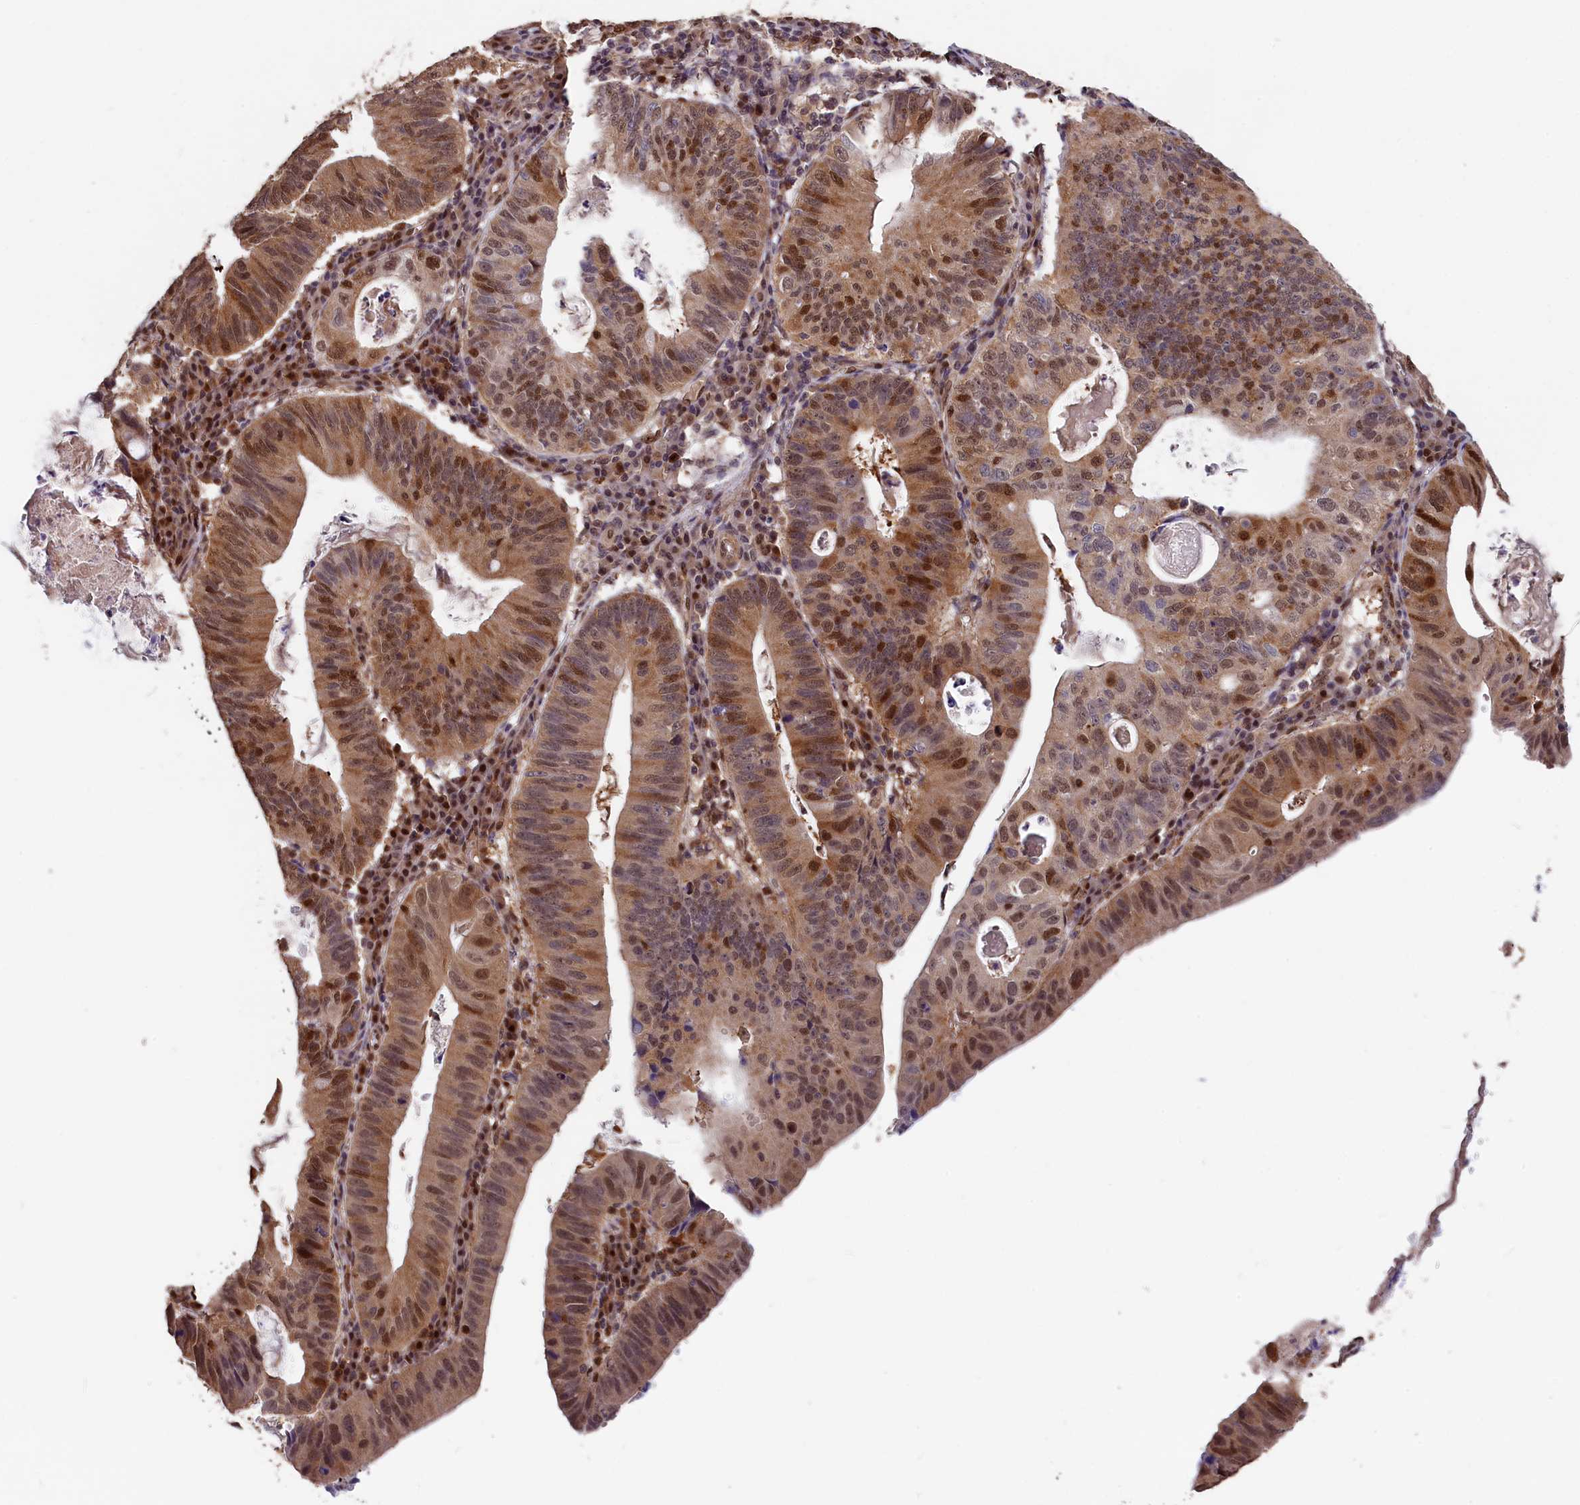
{"staining": {"intensity": "moderate", "quantity": ">75%", "location": "cytoplasmic/membranous,nuclear"}, "tissue": "stomach cancer", "cell_type": "Tumor cells", "image_type": "cancer", "snomed": [{"axis": "morphology", "description": "Adenocarcinoma, NOS"}, {"axis": "topography", "description": "Stomach"}], "caption": "Stomach cancer (adenocarcinoma) stained for a protein demonstrates moderate cytoplasmic/membranous and nuclear positivity in tumor cells.", "gene": "ADRM1", "patient": {"sex": "male", "age": 59}}